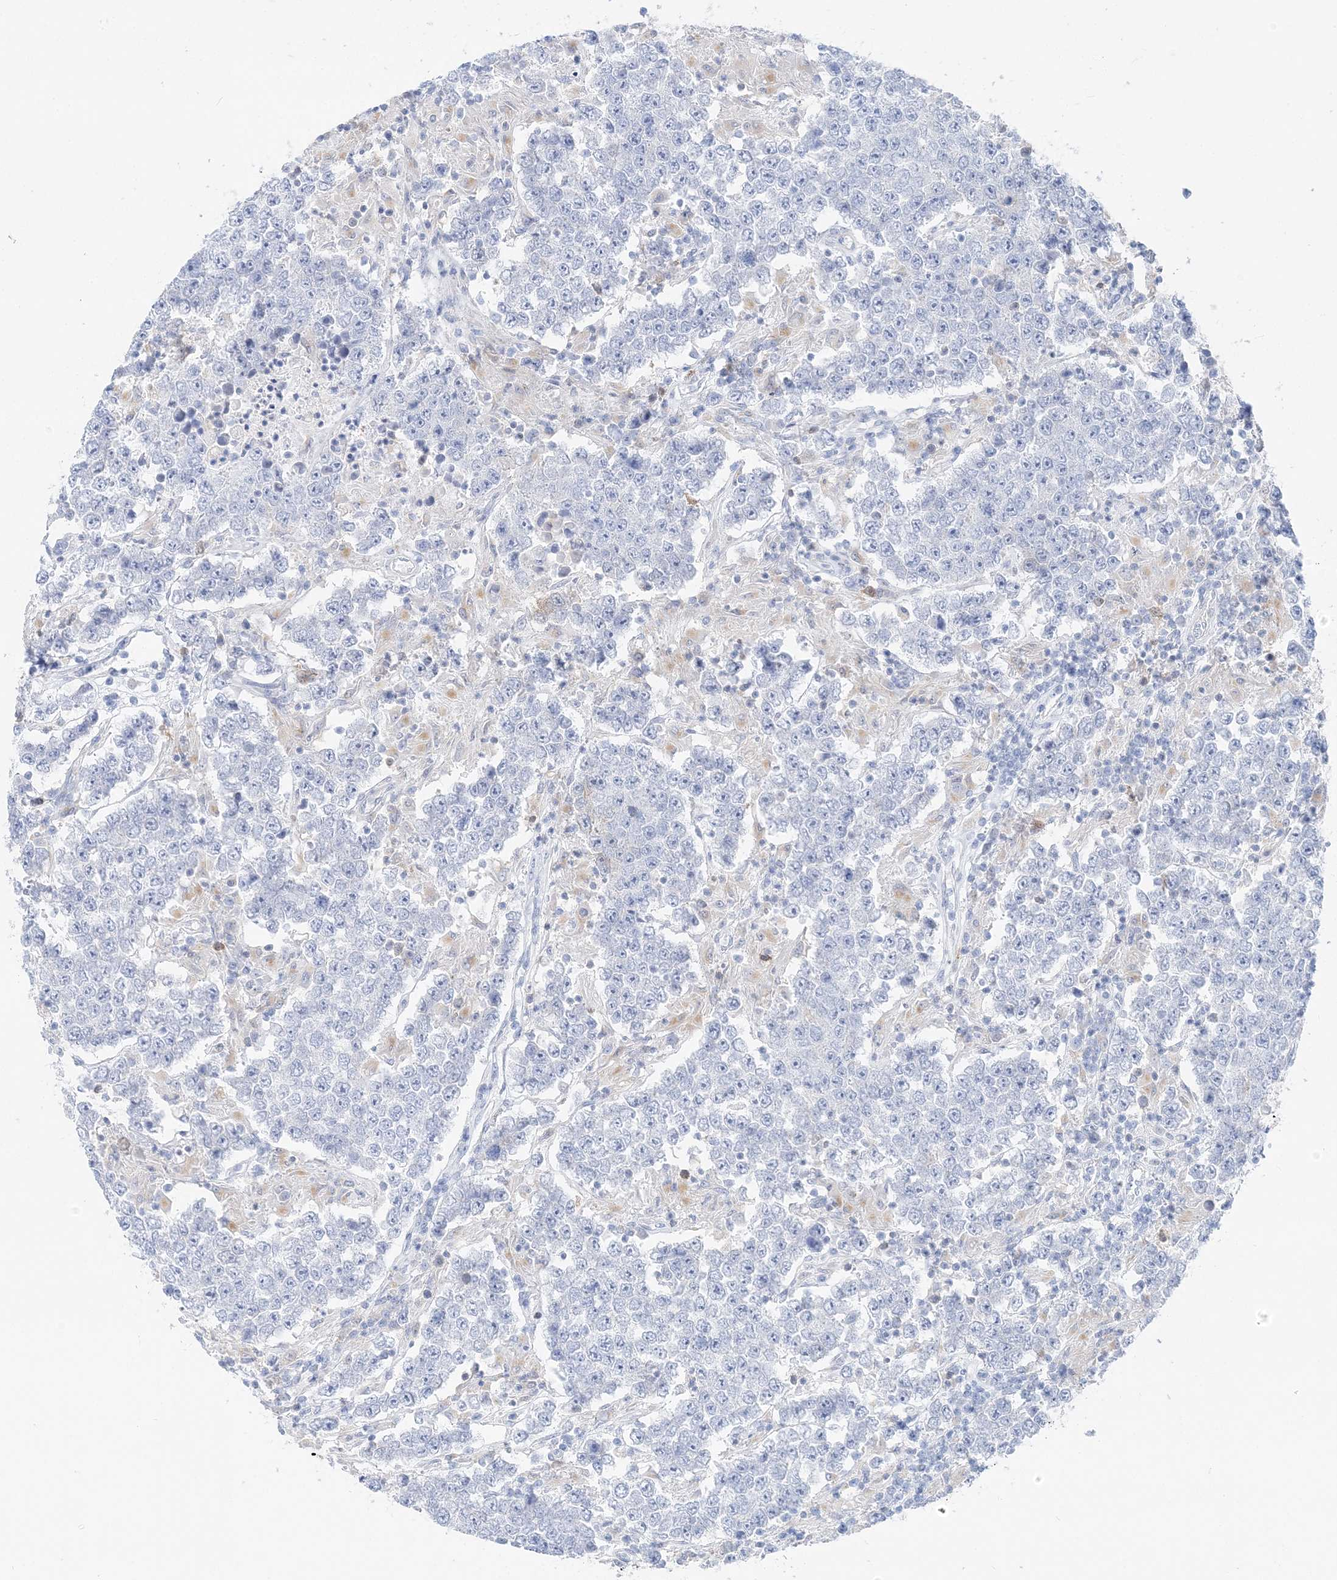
{"staining": {"intensity": "negative", "quantity": "none", "location": "none"}, "tissue": "testis cancer", "cell_type": "Tumor cells", "image_type": "cancer", "snomed": [{"axis": "morphology", "description": "Normal tissue, NOS"}, {"axis": "morphology", "description": "Urothelial carcinoma, High grade"}, {"axis": "morphology", "description": "Seminoma, NOS"}, {"axis": "morphology", "description": "Carcinoma, Embryonal, NOS"}, {"axis": "topography", "description": "Urinary bladder"}, {"axis": "topography", "description": "Testis"}], "caption": "DAB (3,3'-diaminobenzidine) immunohistochemical staining of human testis cancer (embryonal carcinoma) exhibits no significant positivity in tumor cells. Brightfield microscopy of immunohistochemistry stained with DAB (brown) and hematoxylin (blue), captured at high magnification.", "gene": "HMGCS1", "patient": {"sex": "male", "age": 41}}